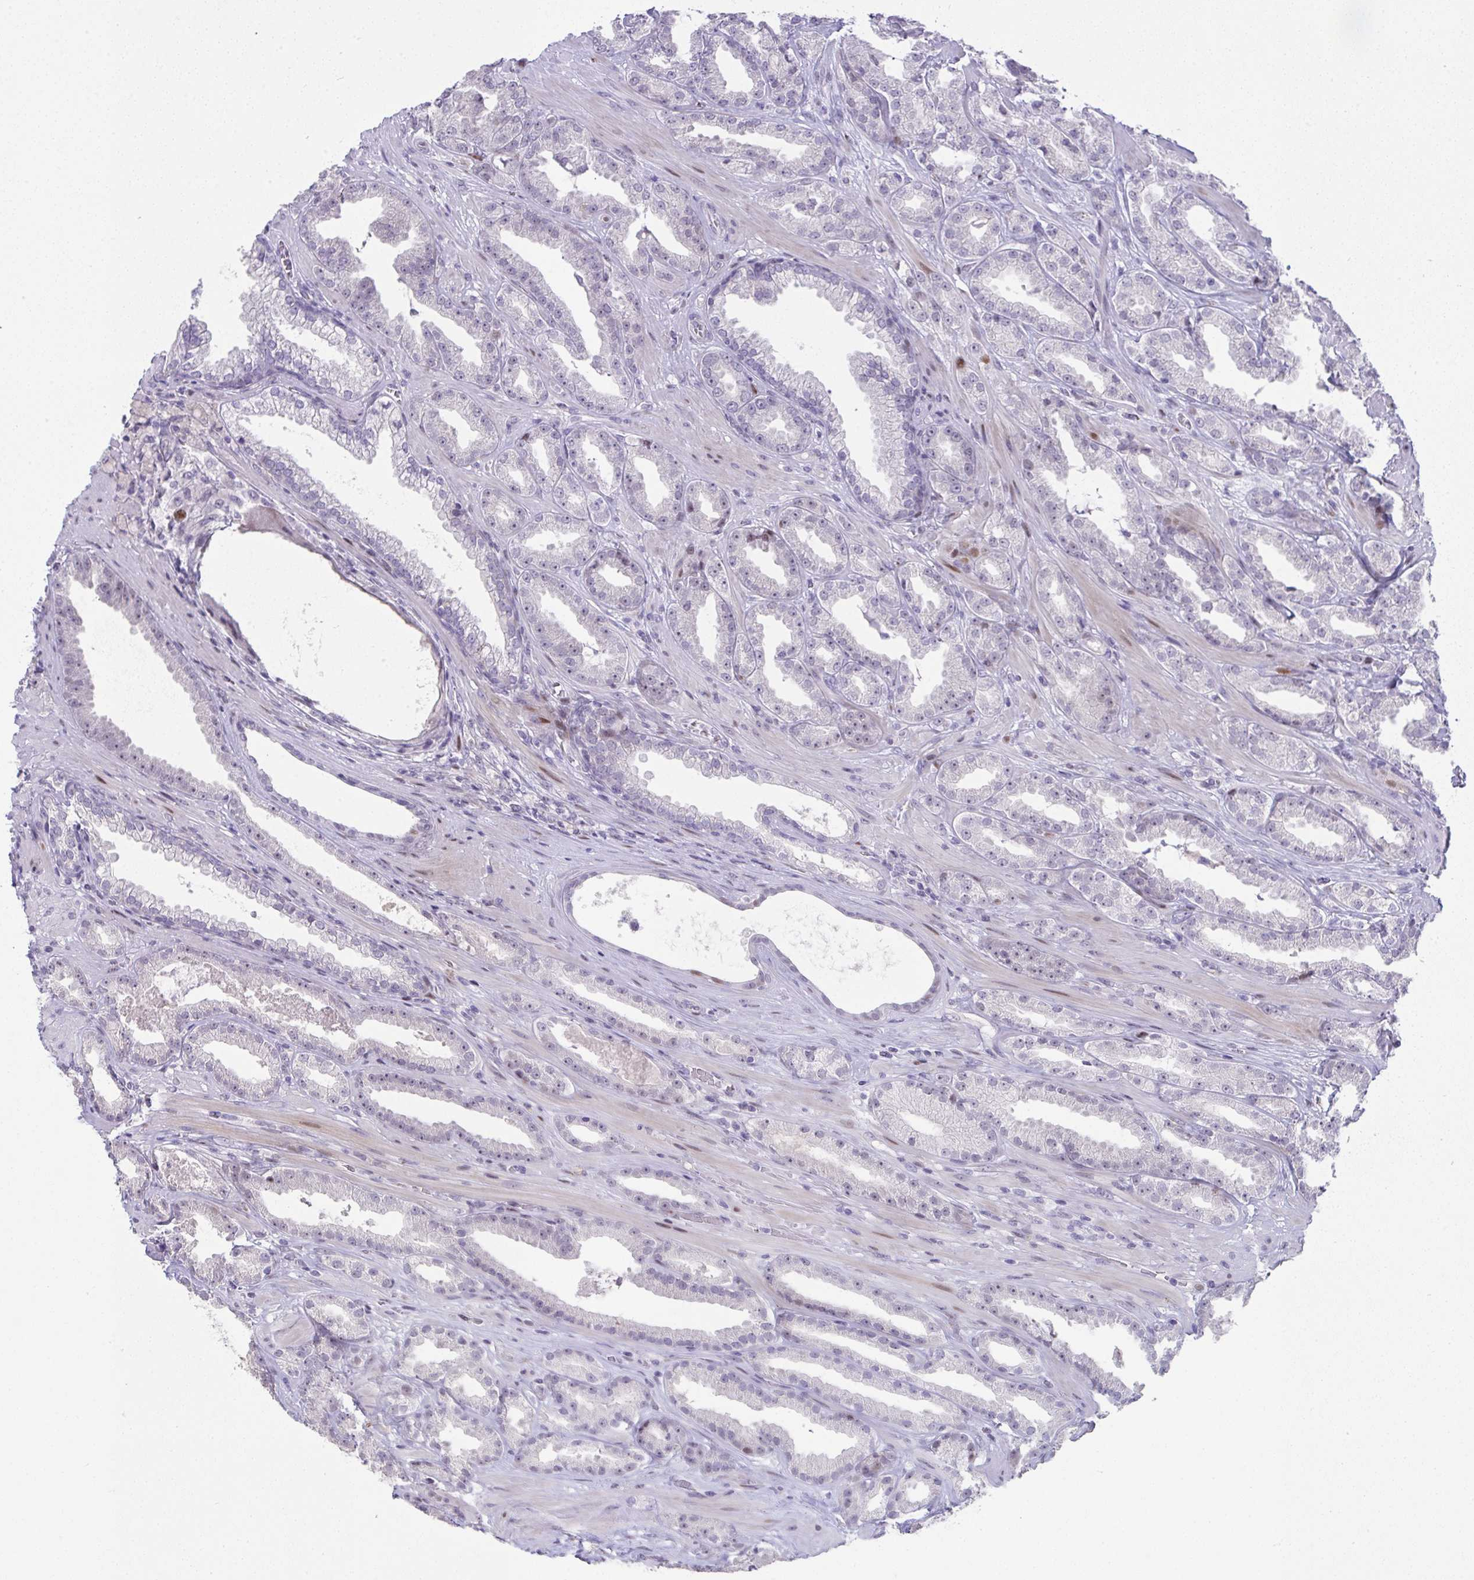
{"staining": {"intensity": "moderate", "quantity": "<25%", "location": "nuclear"}, "tissue": "prostate cancer", "cell_type": "Tumor cells", "image_type": "cancer", "snomed": [{"axis": "morphology", "description": "Adenocarcinoma, Low grade"}, {"axis": "topography", "description": "Prostate"}], "caption": "Prostate low-grade adenocarcinoma tissue reveals moderate nuclear expression in approximately <25% of tumor cells", "gene": "GALNT16", "patient": {"sex": "male", "age": 61}}